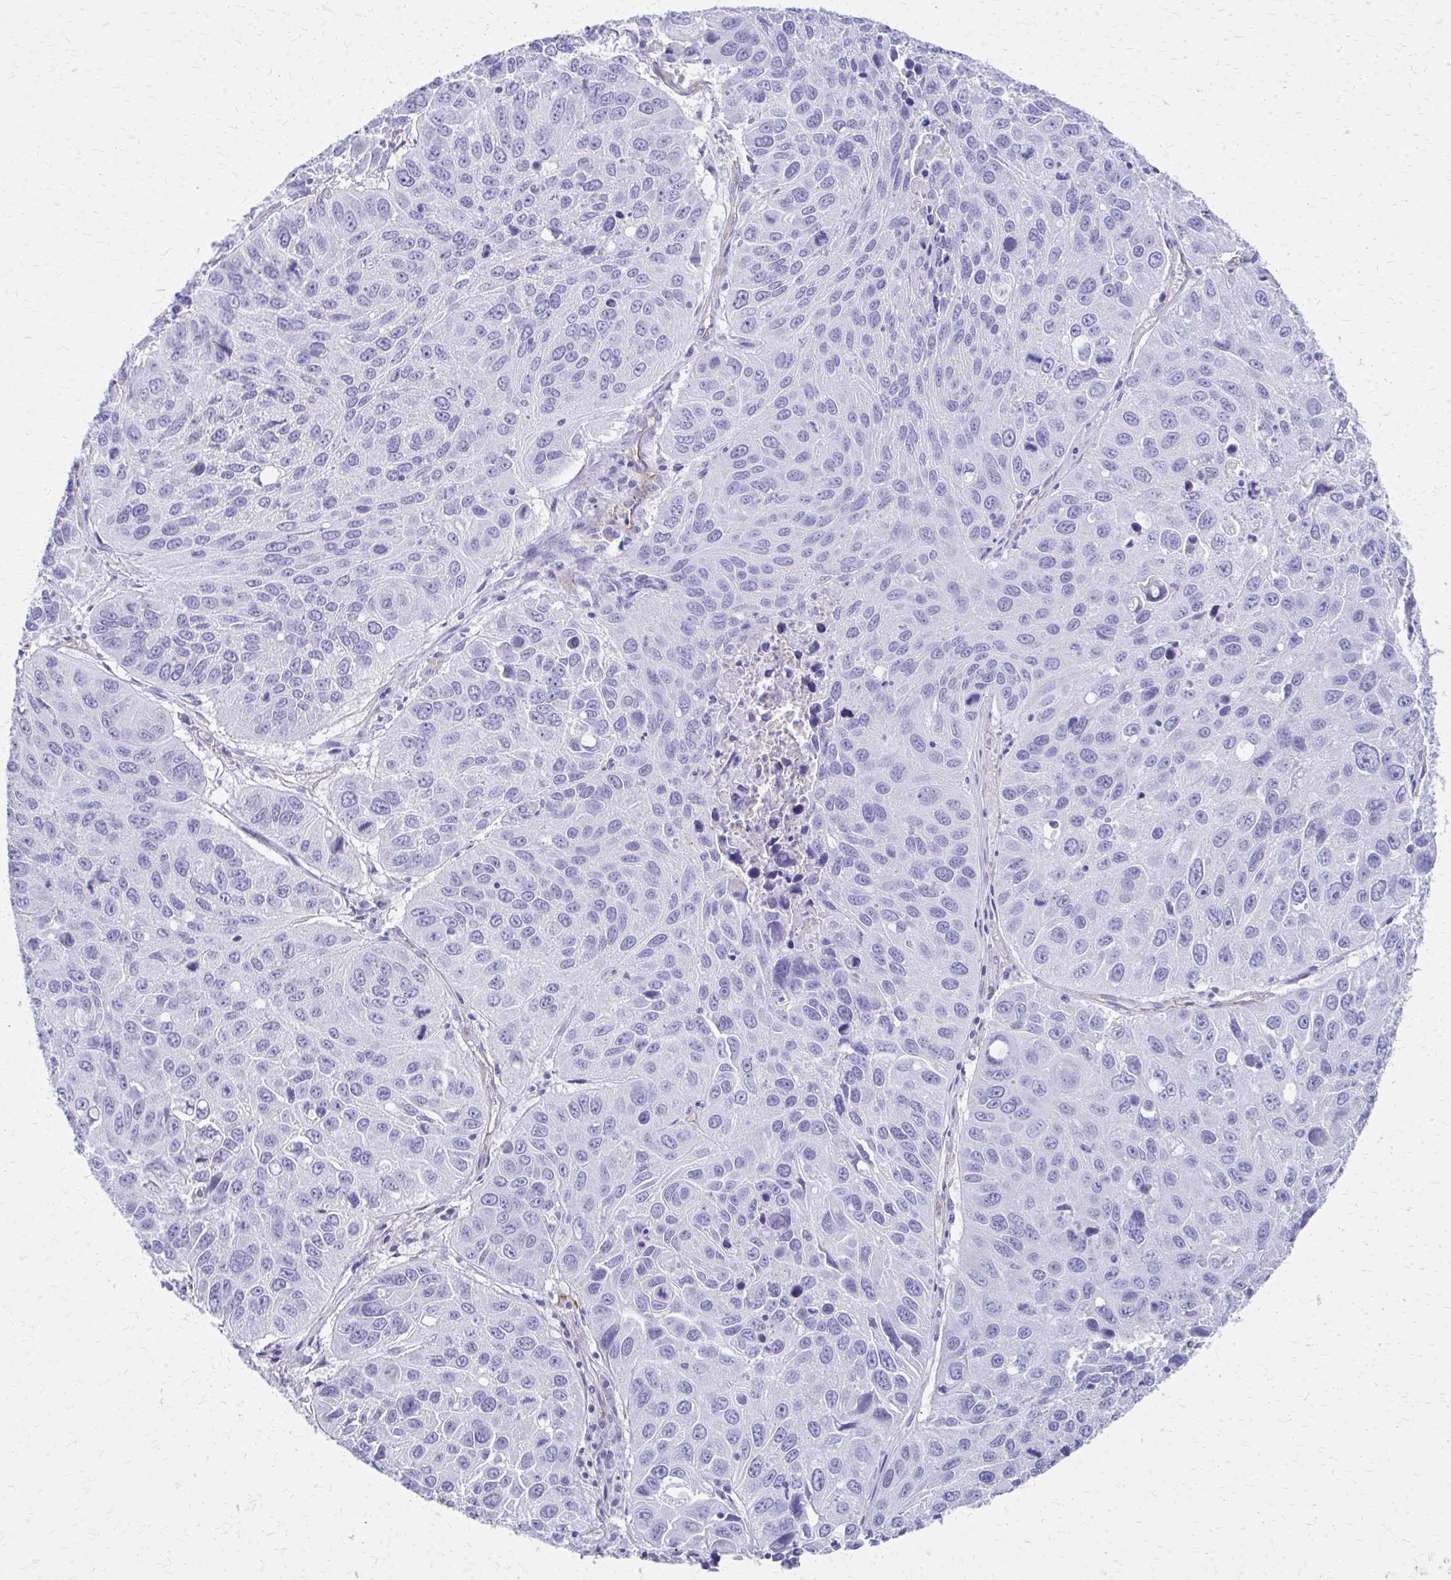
{"staining": {"intensity": "negative", "quantity": "none", "location": "none"}, "tissue": "lung cancer", "cell_type": "Tumor cells", "image_type": "cancer", "snomed": [{"axis": "morphology", "description": "Squamous cell carcinoma, NOS"}, {"axis": "topography", "description": "Lung"}], "caption": "Immunohistochemical staining of lung cancer demonstrates no significant expression in tumor cells.", "gene": "TPSG1", "patient": {"sex": "female", "age": 61}}